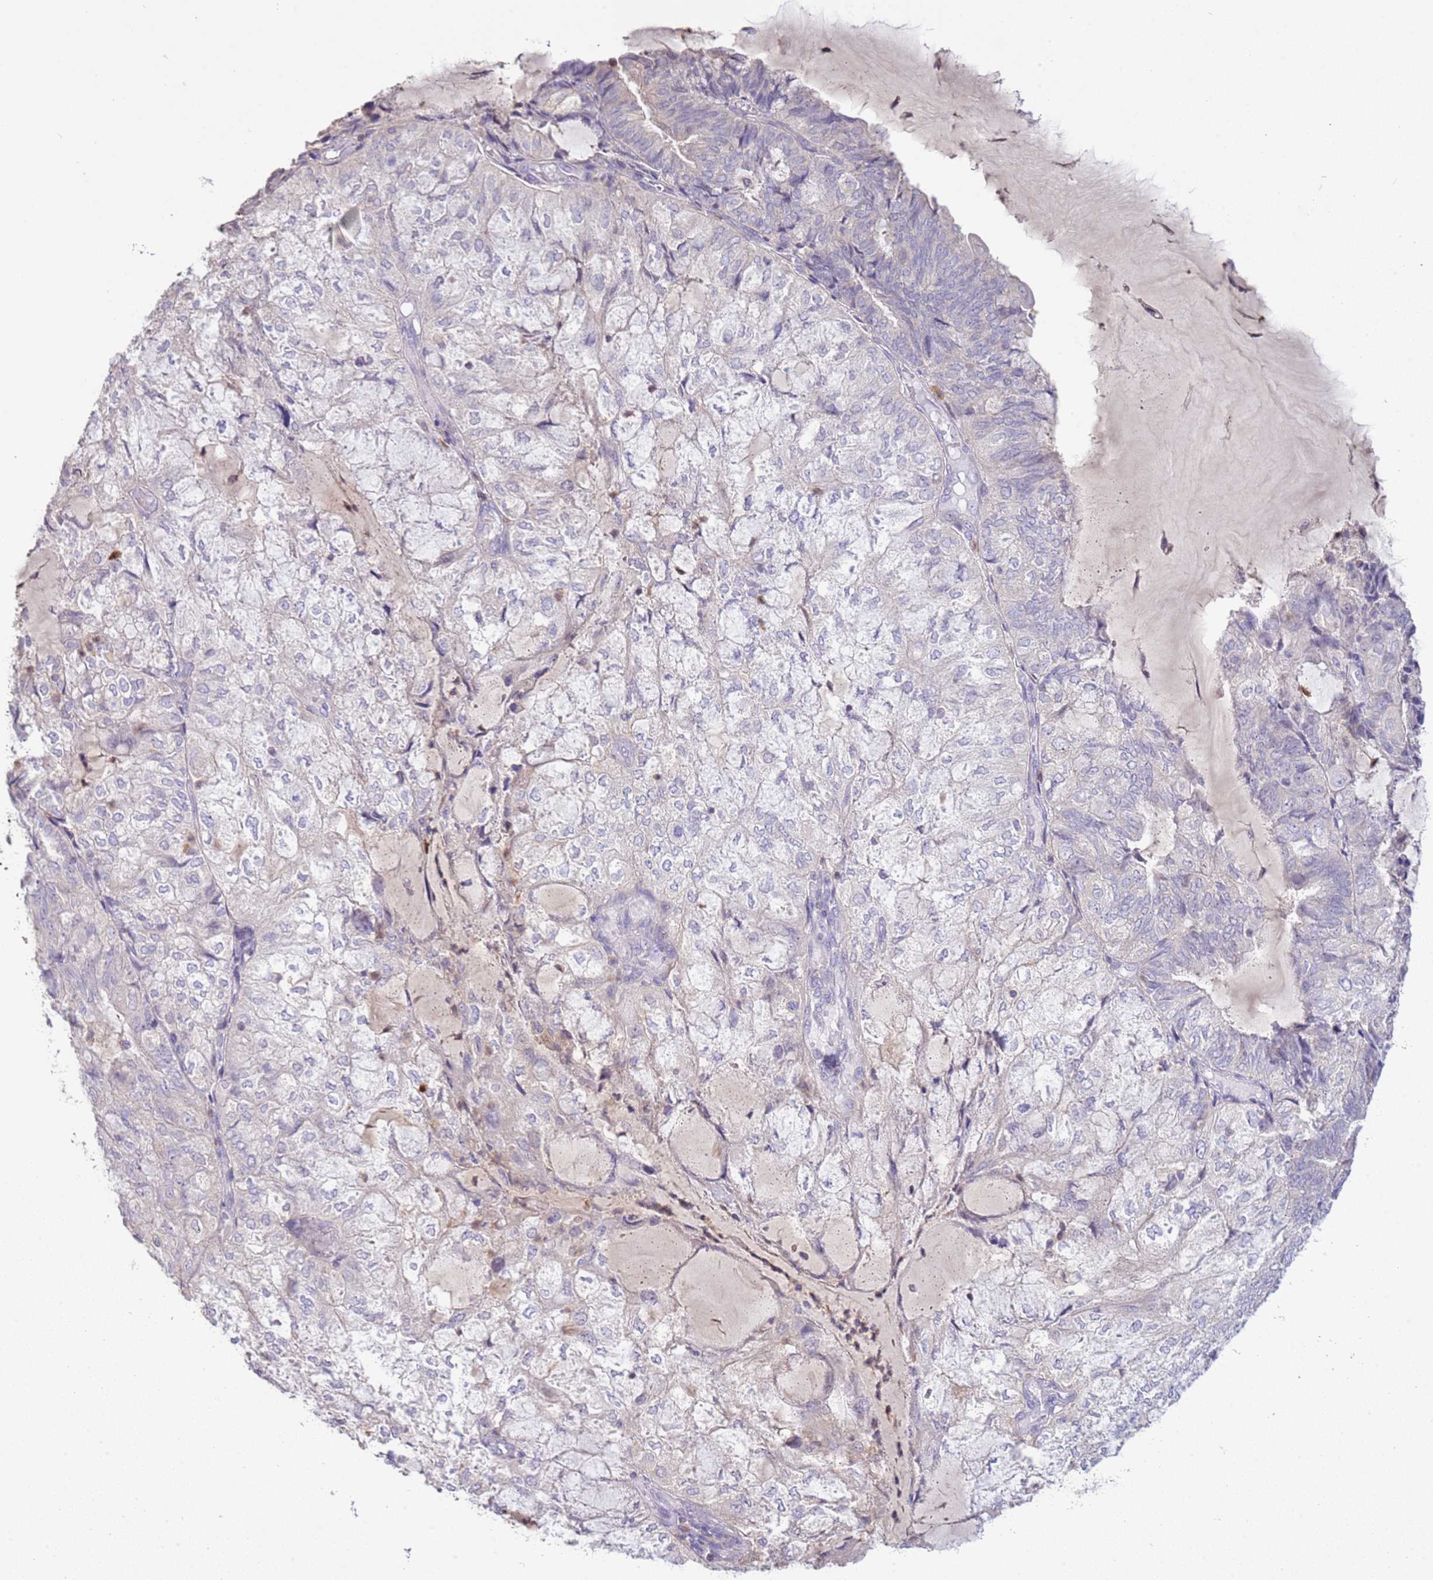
{"staining": {"intensity": "negative", "quantity": "none", "location": "none"}, "tissue": "endometrial cancer", "cell_type": "Tumor cells", "image_type": "cancer", "snomed": [{"axis": "morphology", "description": "Adenocarcinoma, NOS"}, {"axis": "topography", "description": "Endometrium"}], "caption": "Tumor cells are negative for protein expression in human endometrial cancer (adenocarcinoma).", "gene": "IL2RG", "patient": {"sex": "female", "age": 81}}